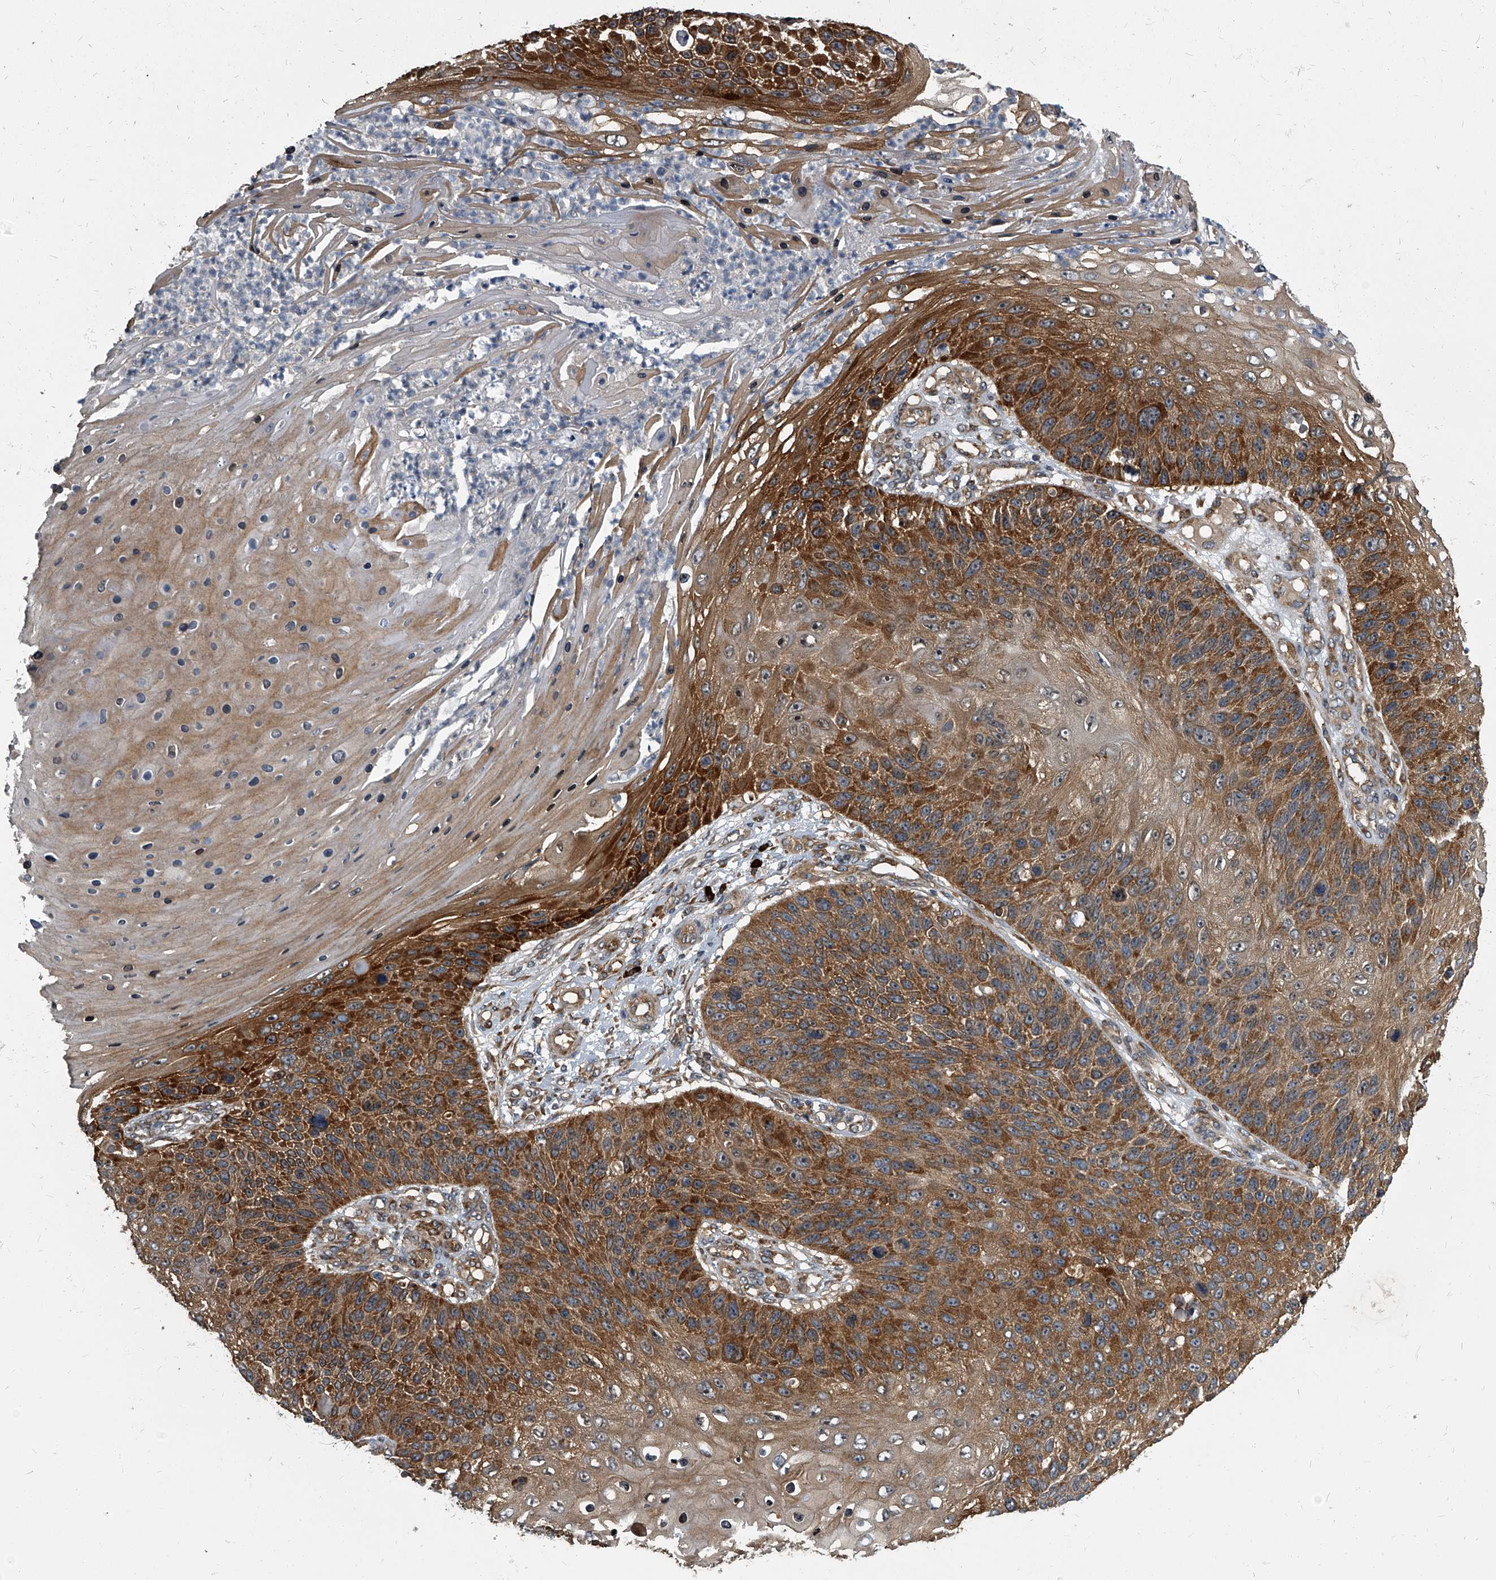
{"staining": {"intensity": "moderate", "quantity": ">75%", "location": "cytoplasmic/membranous"}, "tissue": "skin cancer", "cell_type": "Tumor cells", "image_type": "cancer", "snomed": [{"axis": "morphology", "description": "Squamous cell carcinoma, NOS"}, {"axis": "topography", "description": "Skin"}], "caption": "Immunohistochemistry micrograph of human skin cancer (squamous cell carcinoma) stained for a protein (brown), which shows medium levels of moderate cytoplasmic/membranous positivity in about >75% of tumor cells.", "gene": "CDV3", "patient": {"sex": "female", "age": 88}}